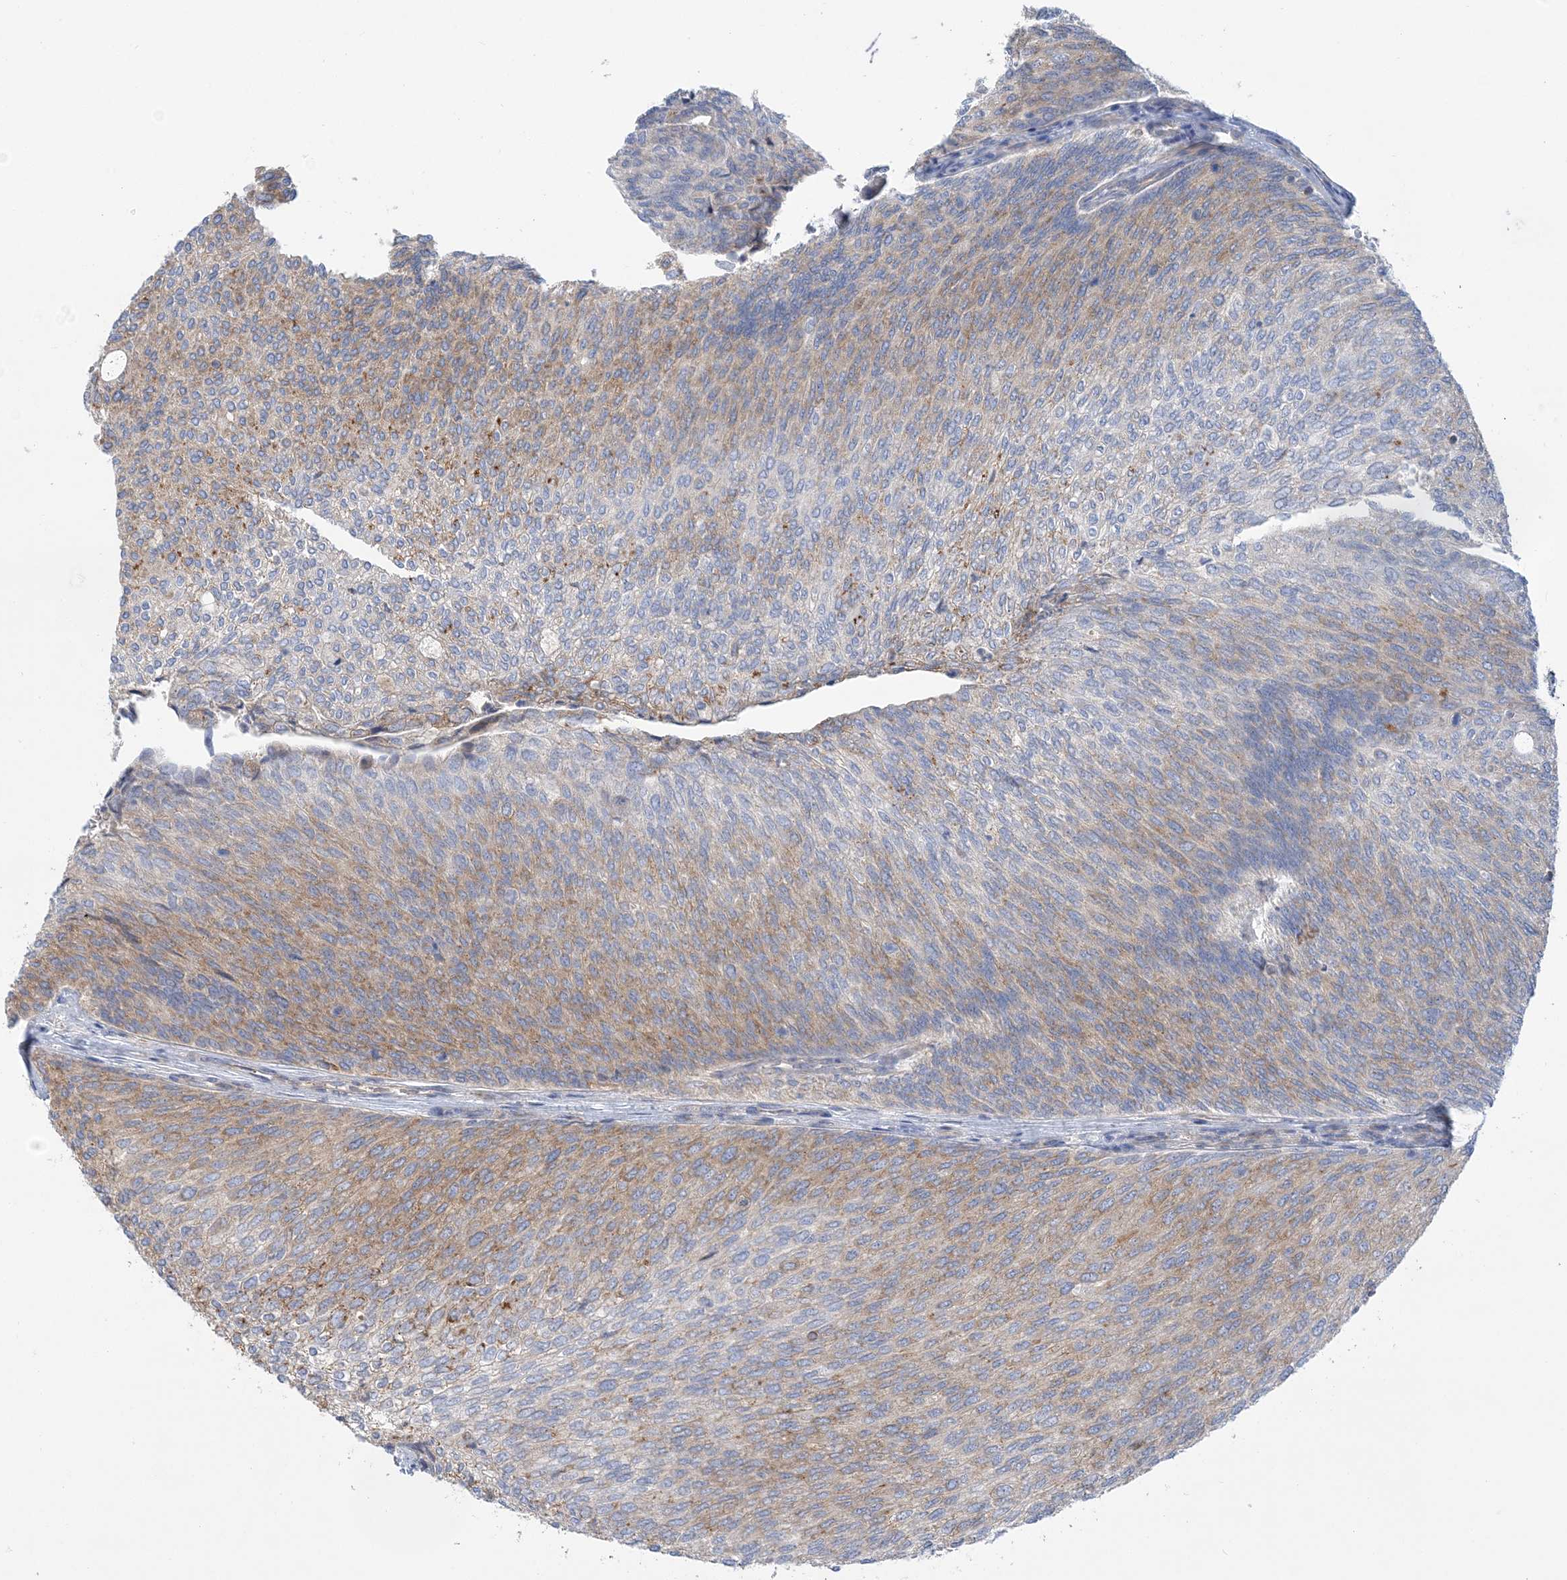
{"staining": {"intensity": "moderate", "quantity": "25%-75%", "location": "cytoplasmic/membranous"}, "tissue": "urothelial cancer", "cell_type": "Tumor cells", "image_type": "cancer", "snomed": [{"axis": "morphology", "description": "Urothelial carcinoma, Low grade"}, {"axis": "topography", "description": "Urinary bladder"}], "caption": "Tumor cells display moderate cytoplasmic/membranous staining in approximately 25%-75% of cells in urothelial cancer.", "gene": "FAM114A2", "patient": {"sex": "female", "age": 79}}